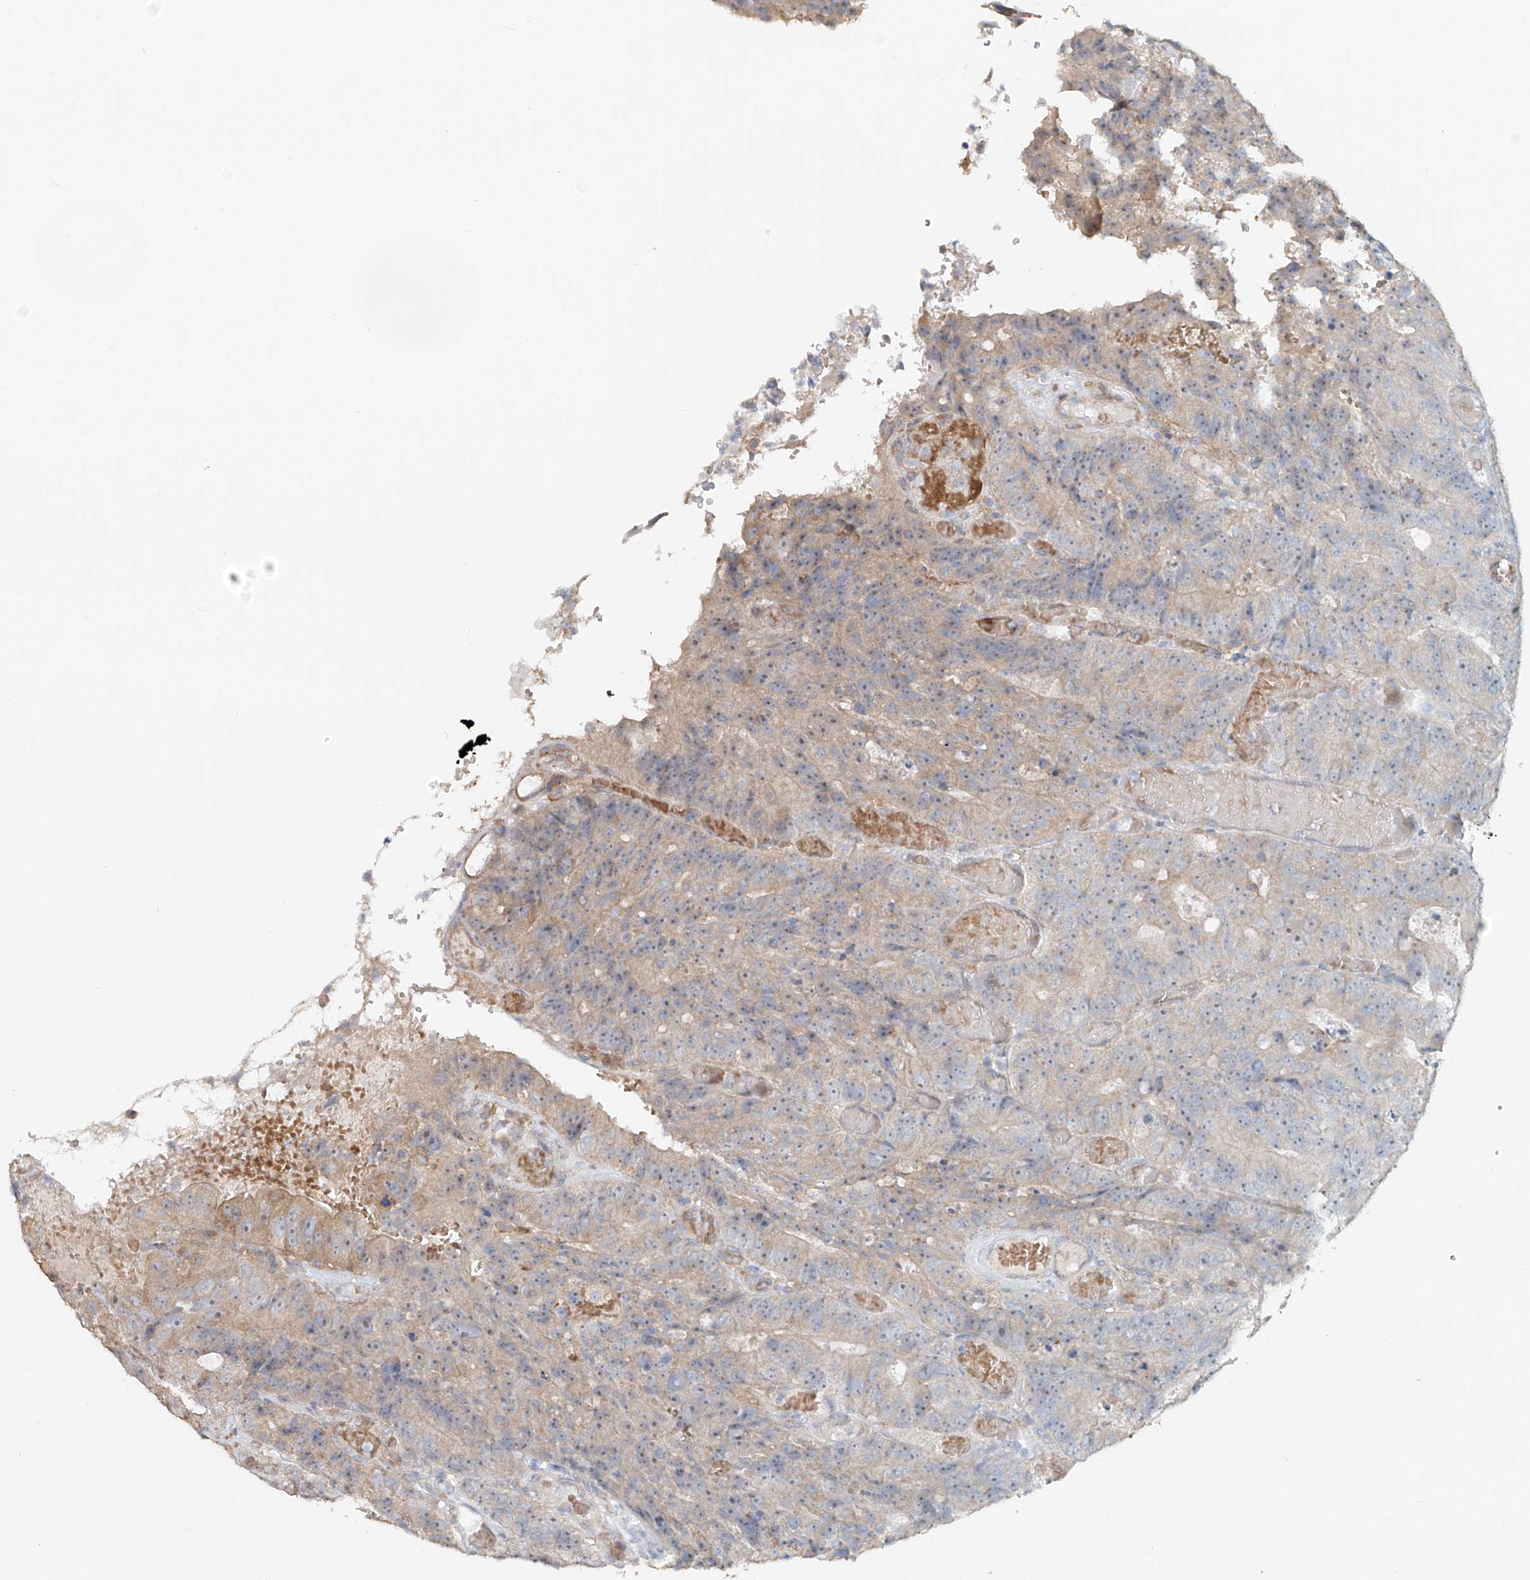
{"staining": {"intensity": "weak", "quantity": "25%-75%", "location": "cytoplasmic/membranous"}, "tissue": "colorectal cancer", "cell_type": "Tumor cells", "image_type": "cancer", "snomed": [{"axis": "morphology", "description": "Adenocarcinoma, NOS"}, {"axis": "topography", "description": "Colon"}], "caption": "An image of human colorectal adenocarcinoma stained for a protein displays weak cytoplasmic/membranous brown staining in tumor cells.", "gene": "TRIM47", "patient": {"sex": "male", "age": 87}}